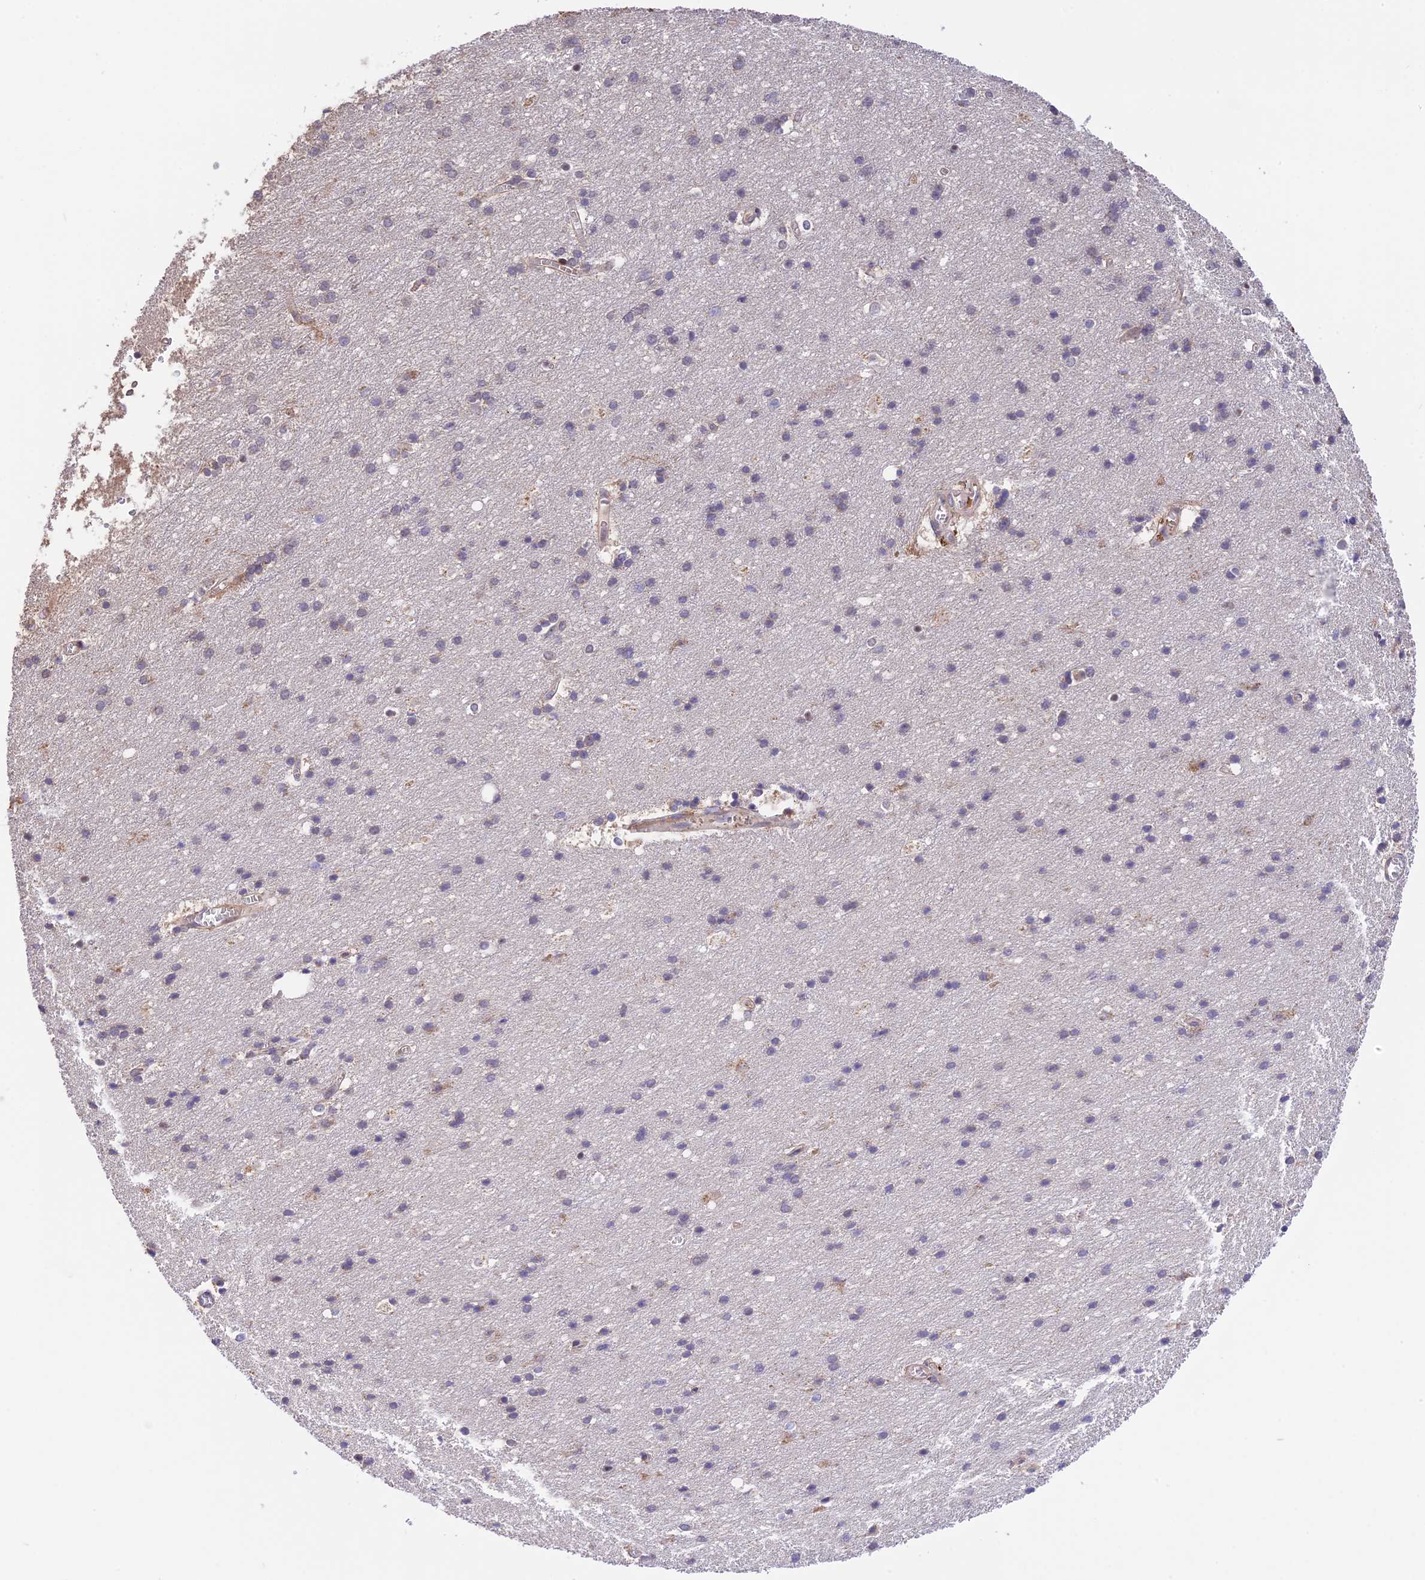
{"staining": {"intensity": "negative", "quantity": "none", "location": "none"}, "tissue": "cerebral cortex", "cell_type": "Endothelial cells", "image_type": "normal", "snomed": [{"axis": "morphology", "description": "Normal tissue, NOS"}, {"axis": "topography", "description": "Cerebral cortex"}], "caption": "High magnification brightfield microscopy of normal cerebral cortex stained with DAB (brown) and counterstained with hematoxylin (blue): endothelial cells show no significant expression.", "gene": "RERGL", "patient": {"sex": "male", "age": 54}}